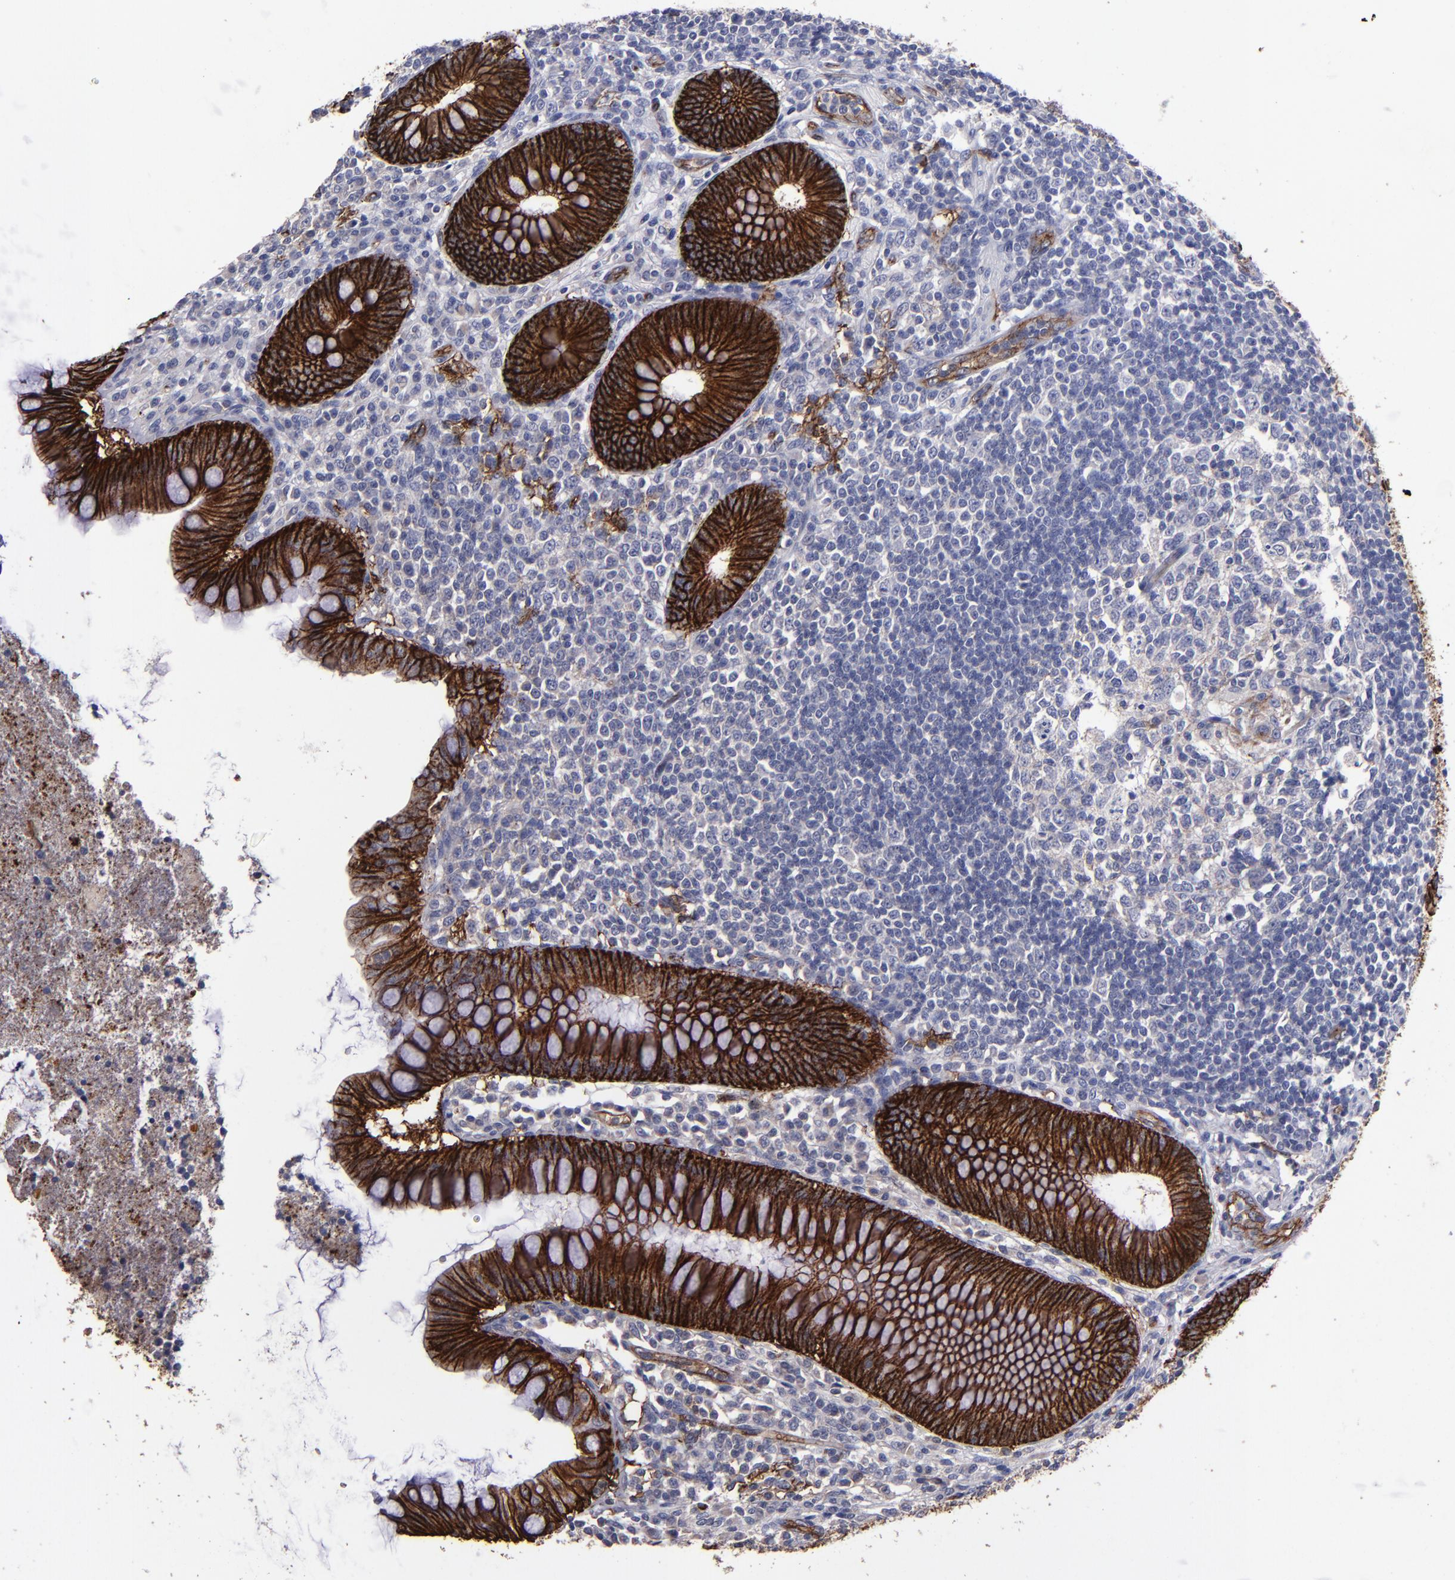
{"staining": {"intensity": "strong", "quantity": ">75%", "location": "cytoplasmic/membranous"}, "tissue": "appendix", "cell_type": "Glandular cells", "image_type": "normal", "snomed": [{"axis": "morphology", "description": "Normal tissue, NOS"}, {"axis": "topography", "description": "Appendix"}], "caption": "The micrograph shows staining of unremarkable appendix, revealing strong cytoplasmic/membranous protein expression (brown color) within glandular cells. The protein is stained brown, and the nuclei are stained in blue (DAB IHC with brightfield microscopy, high magnification).", "gene": "CLDN5", "patient": {"sex": "female", "age": 66}}